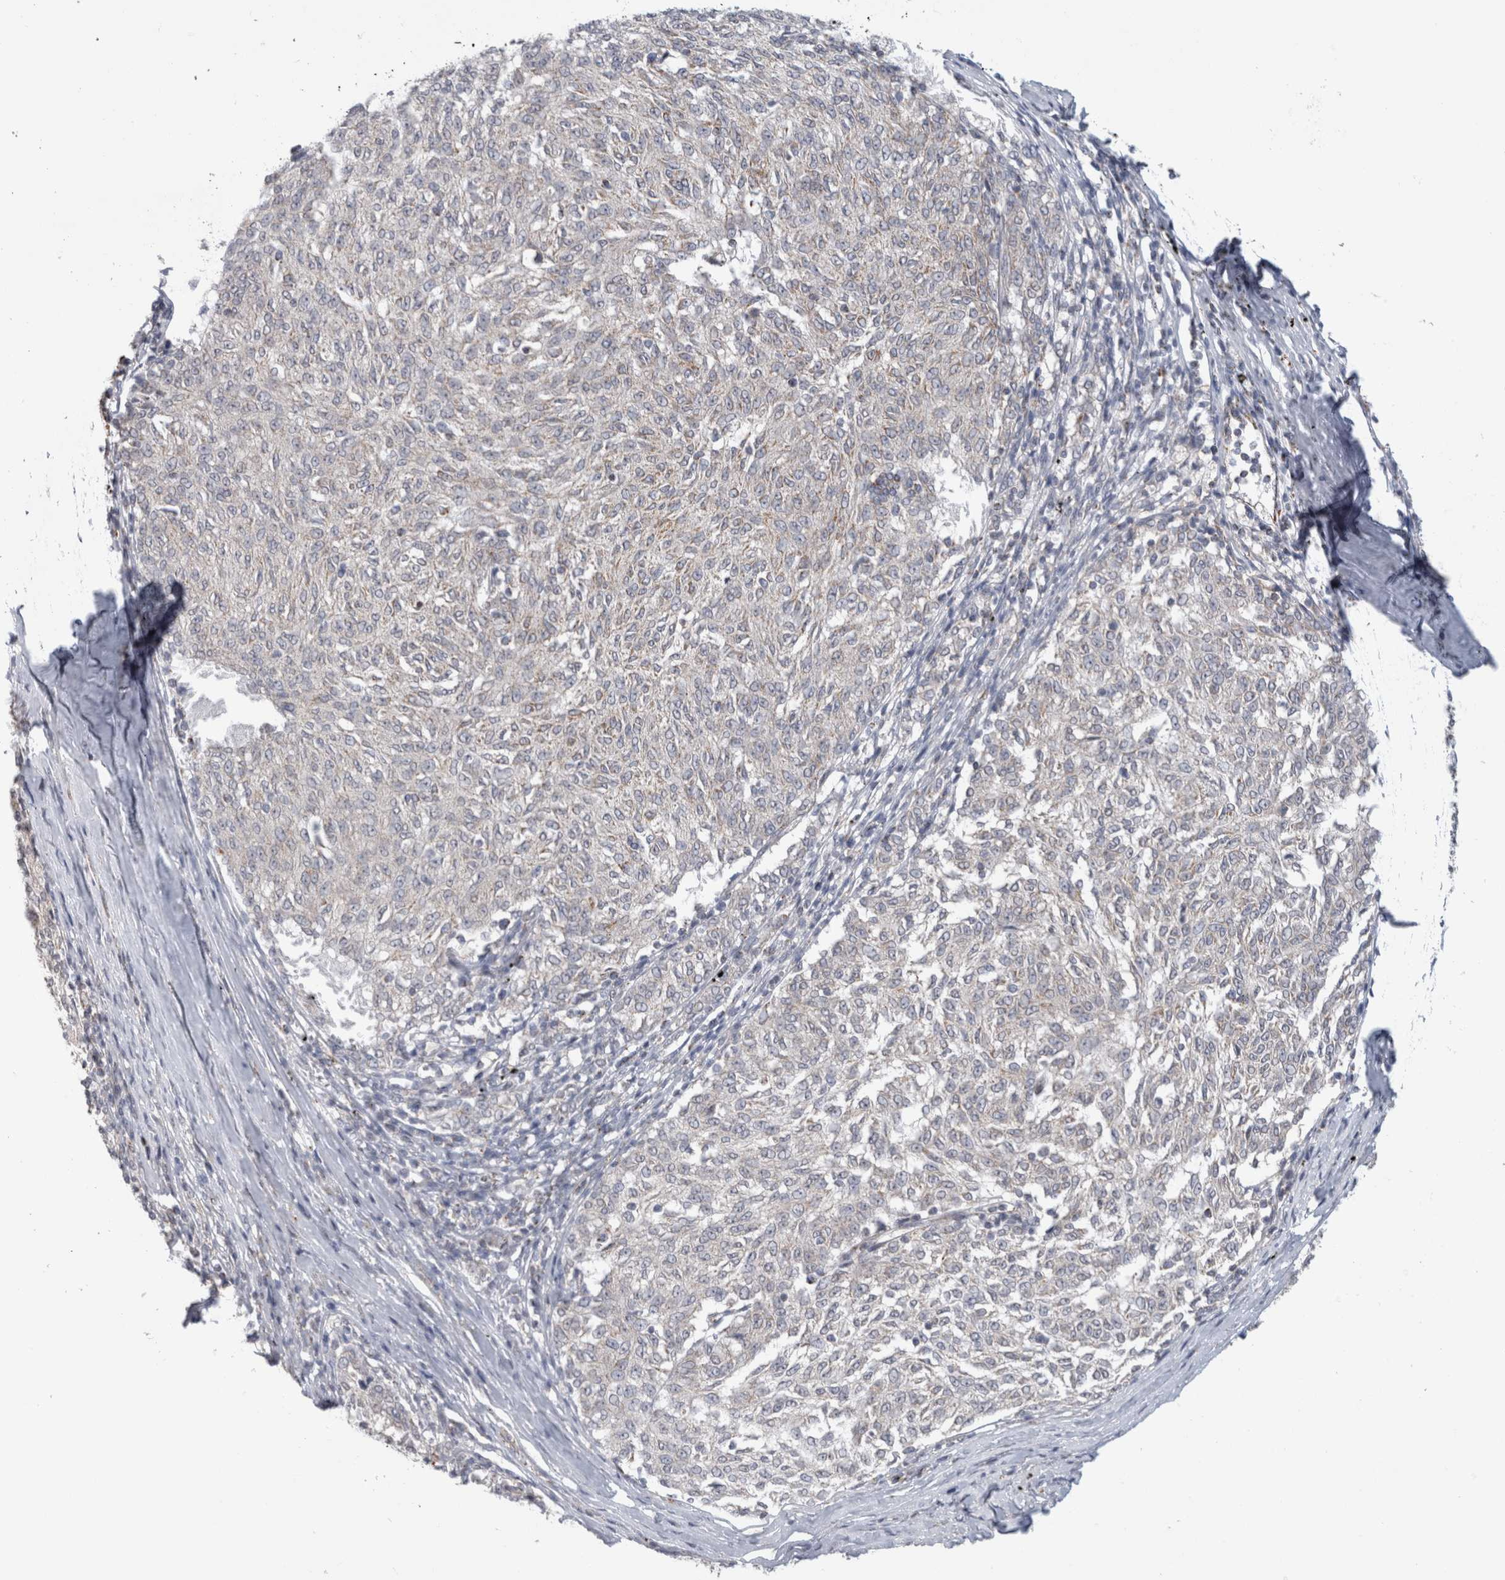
{"staining": {"intensity": "negative", "quantity": "none", "location": "none"}, "tissue": "melanoma", "cell_type": "Tumor cells", "image_type": "cancer", "snomed": [{"axis": "morphology", "description": "Malignant melanoma, NOS"}, {"axis": "topography", "description": "Skin"}], "caption": "This is an immunohistochemistry (IHC) histopathology image of human melanoma. There is no positivity in tumor cells.", "gene": "RAB18", "patient": {"sex": "female", "age": 72}}